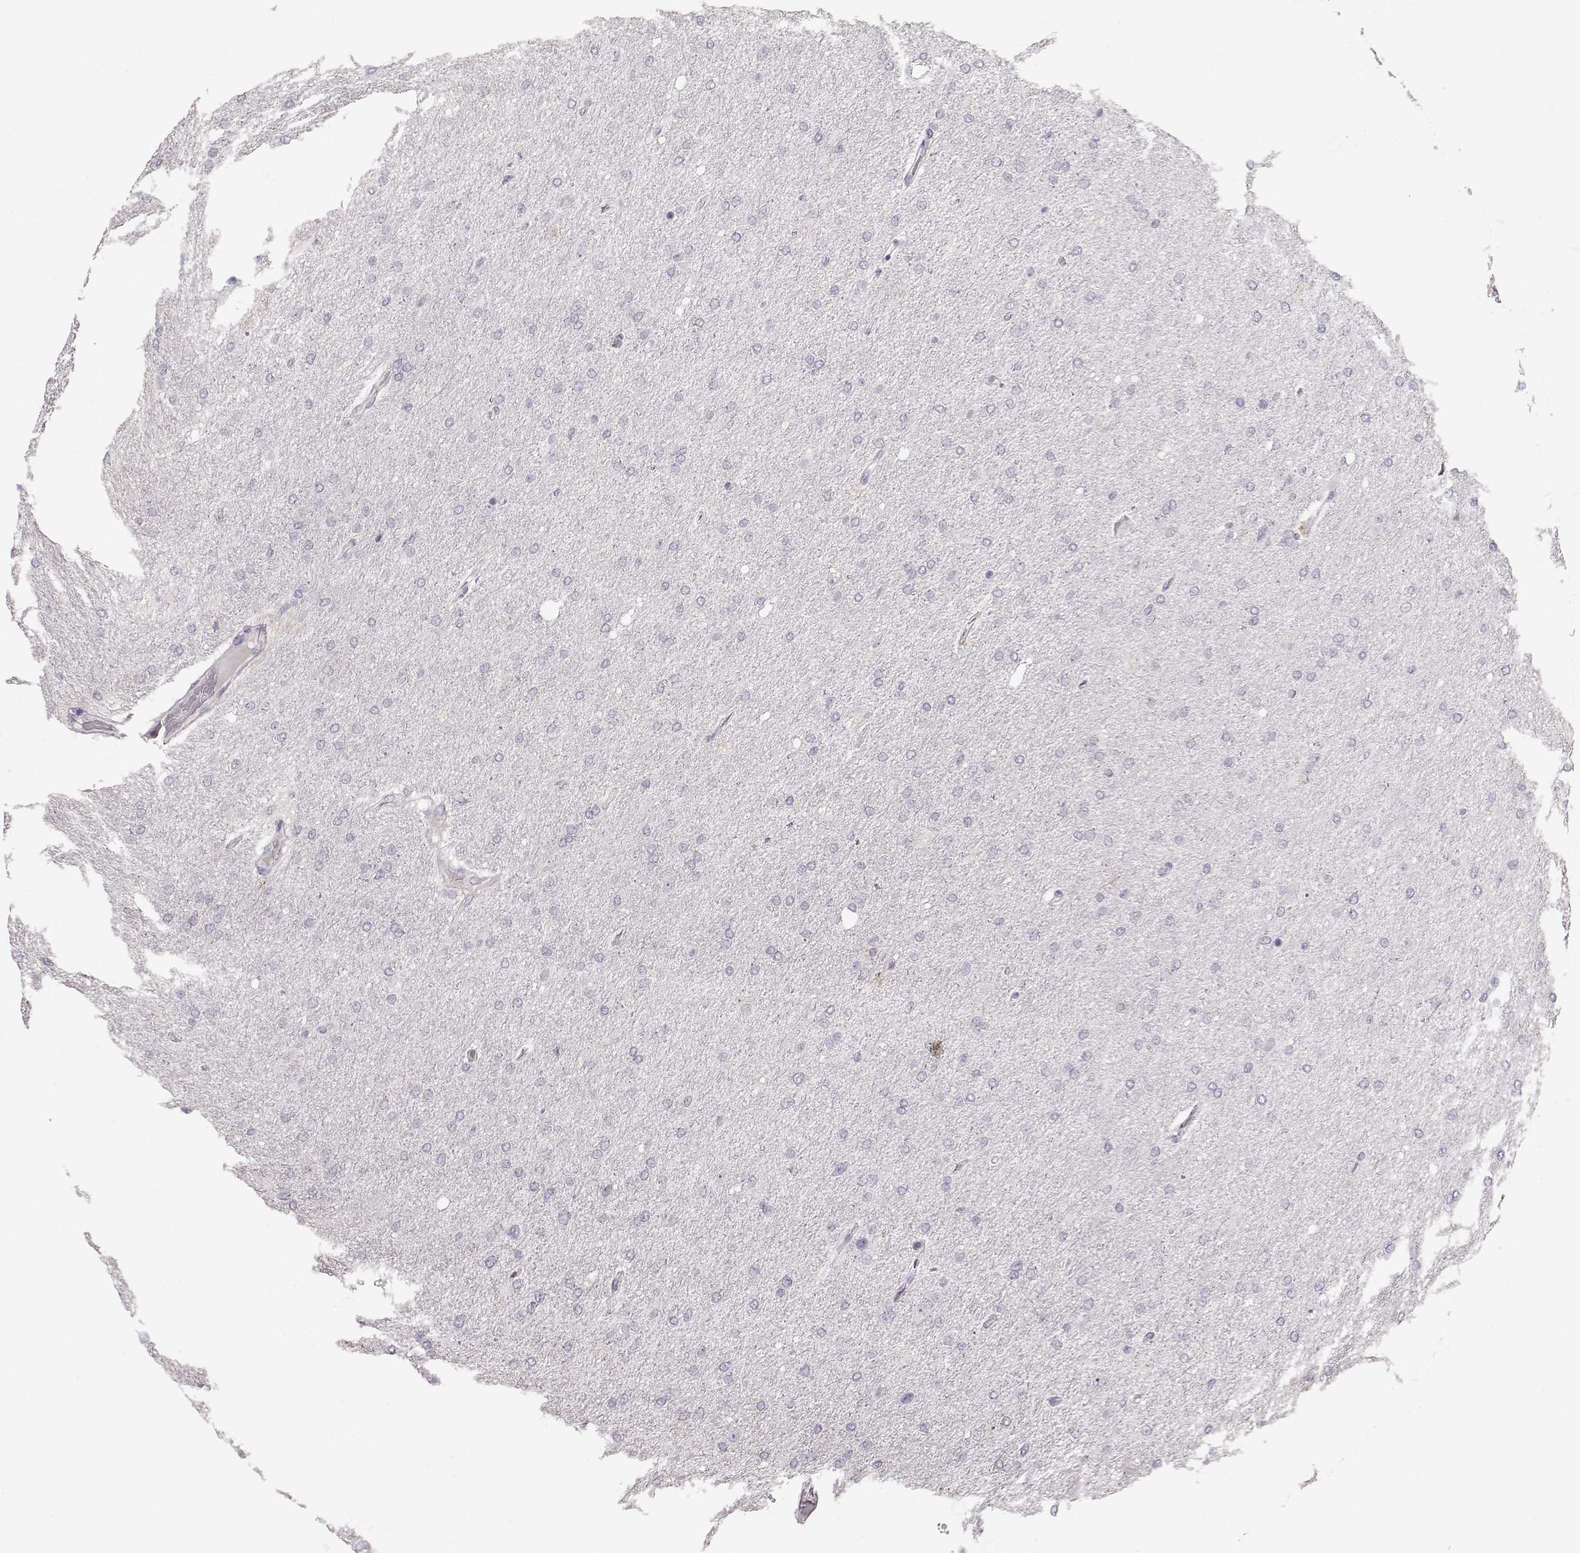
{"staining": {"intensity": "negative", "quantity": "none", "location": "none"}, "tissue": "glioma", "cell_type": "Tumor cells", "image_type": "cancer", "snomed": [{"axis": "morphology", "description": "Glioma, malignant, High grade"}, {"axis": "topography", "description": "Cerebral cortex"}], "caption": "This image is of malignant glioma (high-grade) stained with immunohistochemistry (IHC) to label a protein in brown with the nuclei are counter-stained blue. There is no expression in tumor cells.", "gene": "POU1F1", "patient": {"sex": "male", "age": 70}}